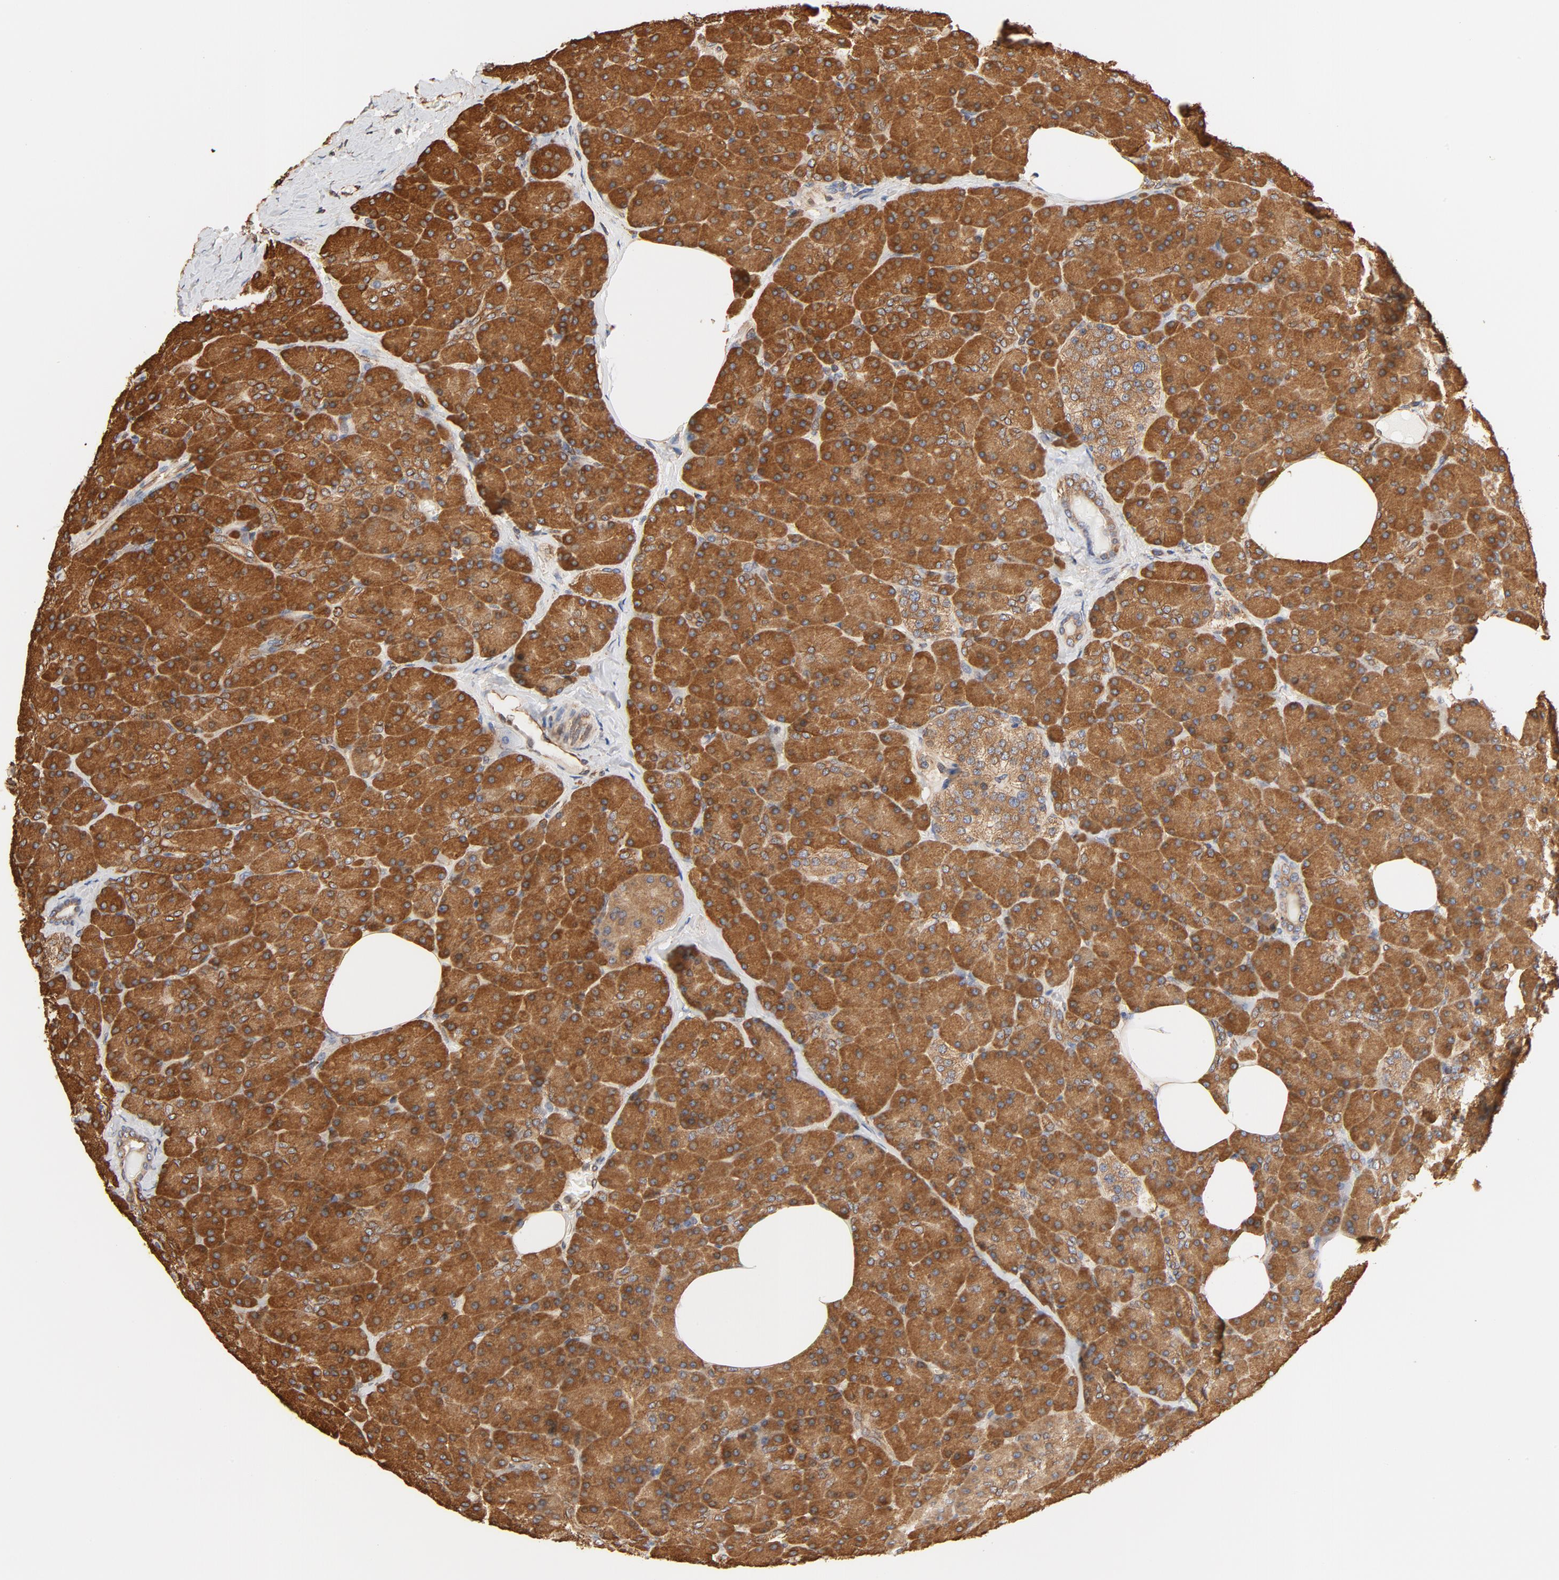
{"staining": {"intensity": "strong", "quantity": ">75%", "location": "cytoplasmic/membranous"}, "tissue": "pancreas", "cell_type": "Exocrine glandular cells", "image_type": "normal", "snomed": [{"axis": "morphology", "description": "Normal tissue, NOS"}, {"axis": "topography", "description": "Pancreas"}], "caption": "Immunohistochemistry image of normal pancreas: pancreas stained using IHC displays high levels of strong protein expression localized specifically in the cytoplasmic/membranous of exocrine glandular cells, appearing as a cytoplasmic/membranous brown color.", "gene": "BCAP31", "patient": {"sex": "female", "age": 35}}